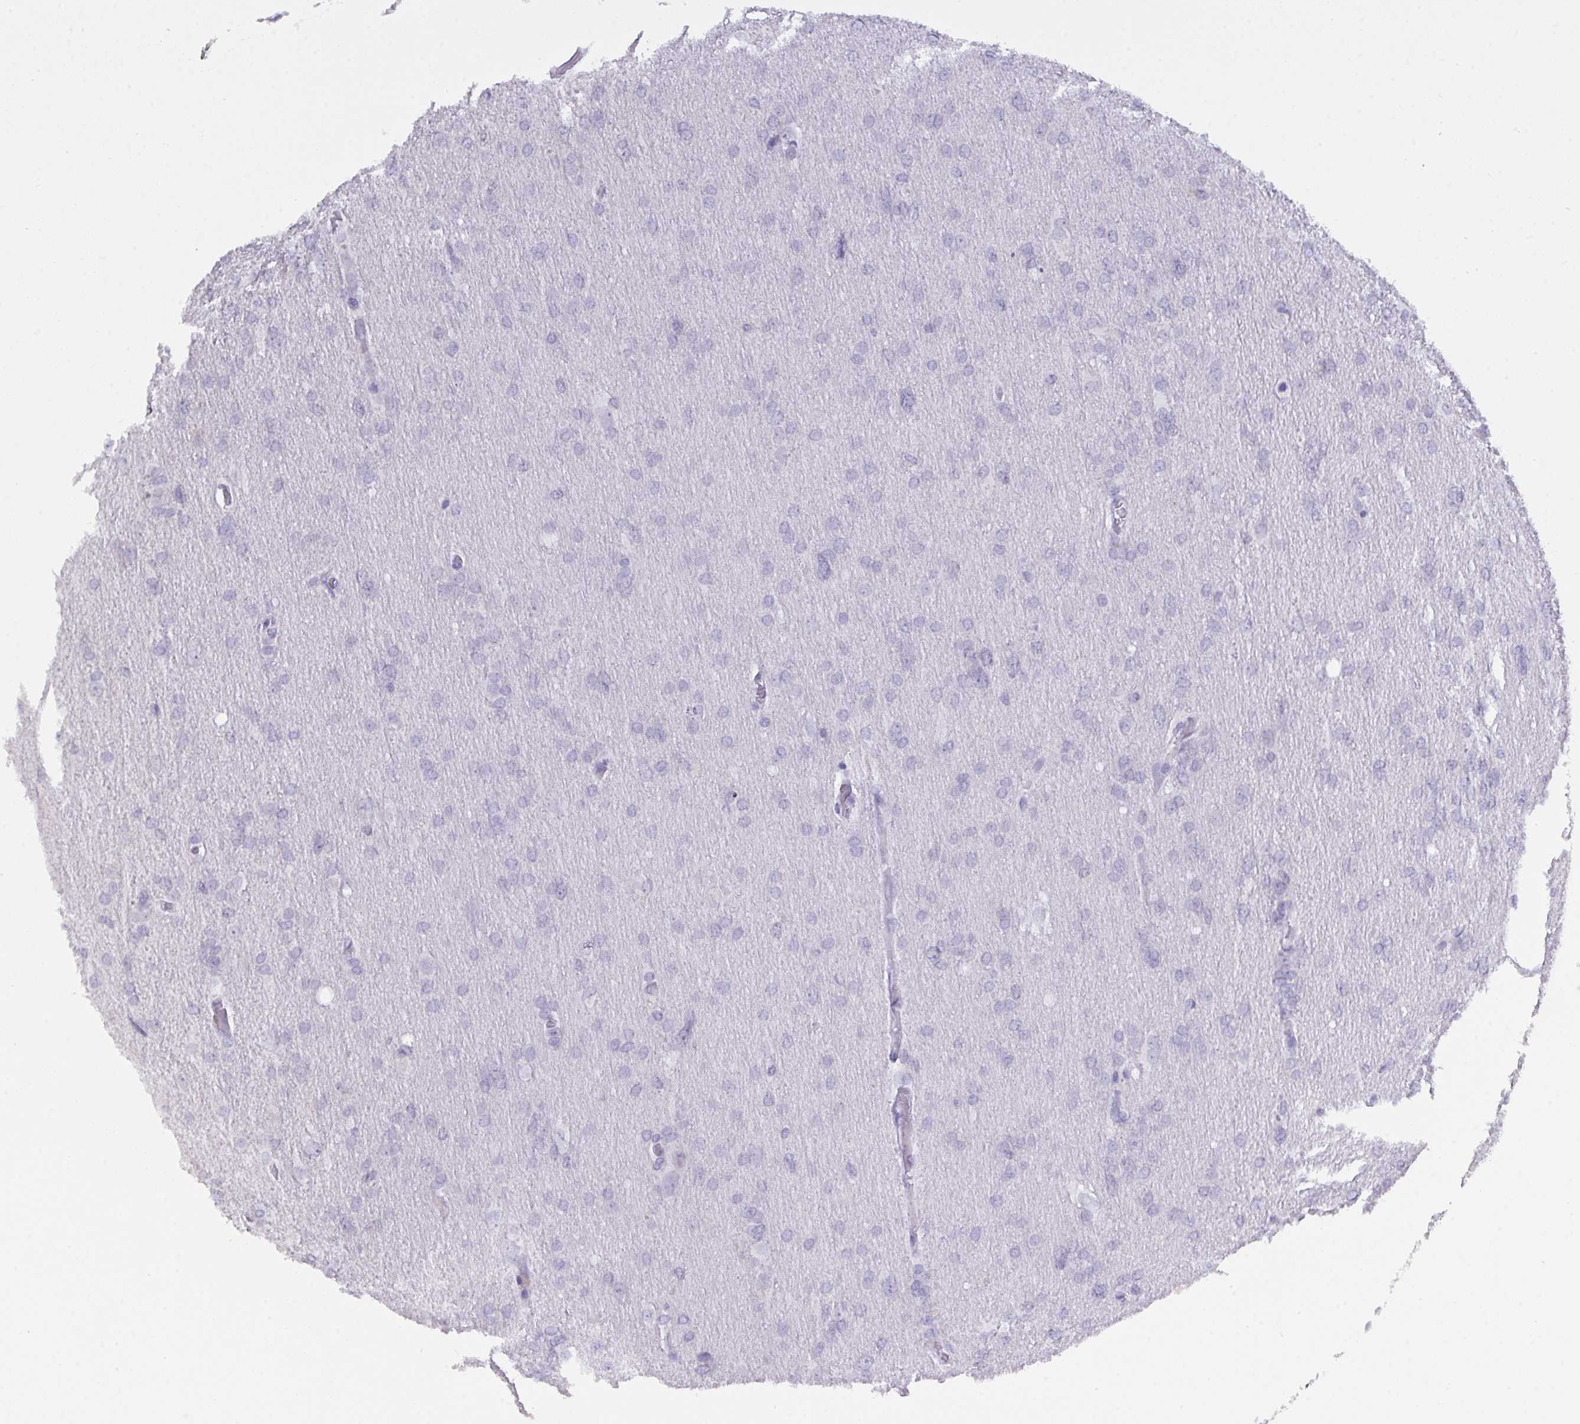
{"staining": {"intensity": "negative", "quantity": "none", "location": "none"}, "tissue": "glioma", "cell_type": "Tumor cells", "image_type": "cancer", "snomed": [{"axis": "morphology", "description": "Glioma, malignant, High grade"}, {"axis": "topography", "description": "Brain"}], "caption": "An image of malignant glioma (high-grade) stained for a protein demonstrates no brown staining in tumor cells.", "gene": "SERPINB13", "patient": {"sex": "male", "age": 53}}